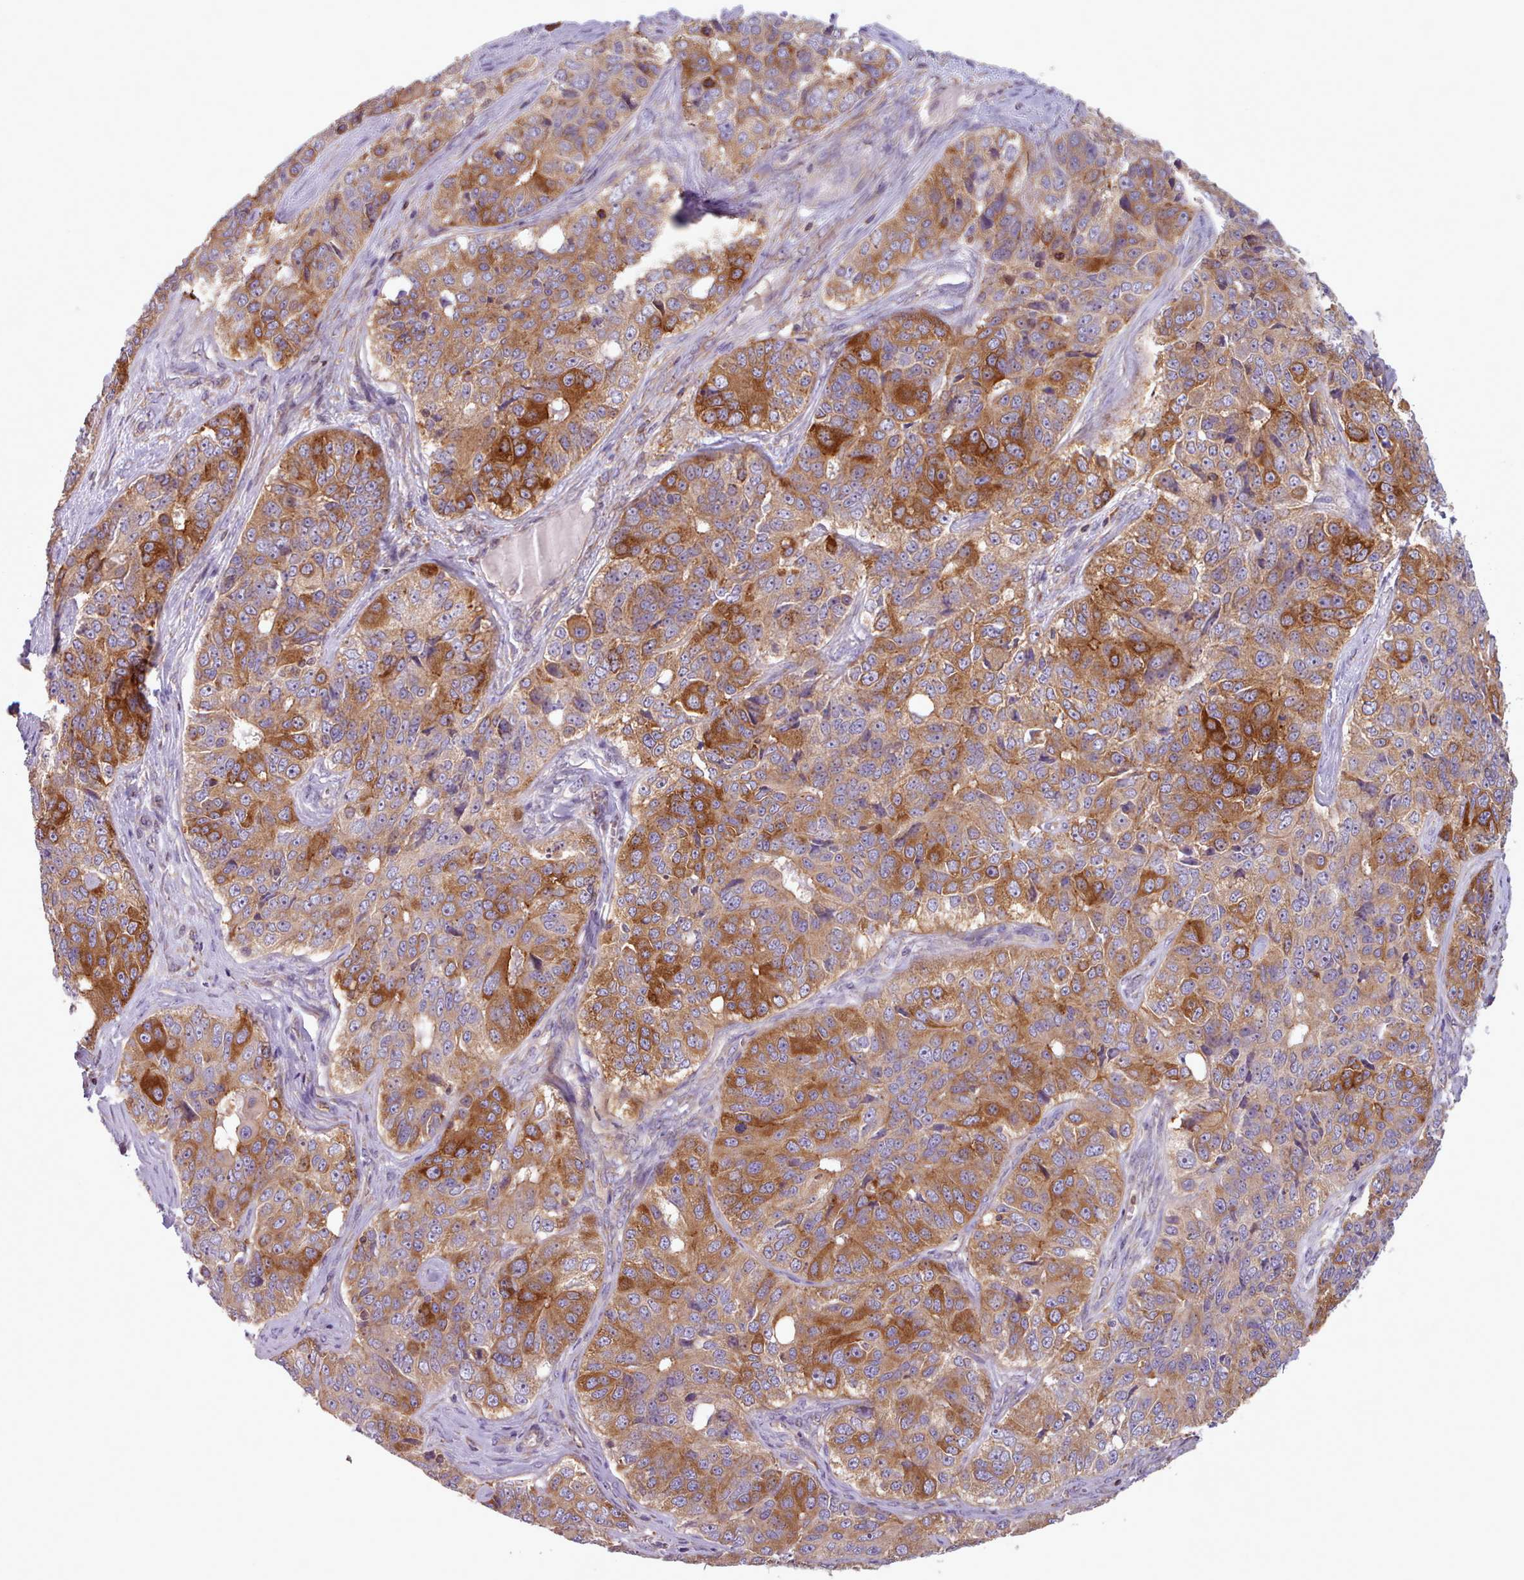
{"staining": {"intensity": "moderate", "quantity": ">75%", "location": "cytoplasmic/membranous"}, "tissue": "ovarian cancer", "cell_type": "Tumor cells", "image_type": "cancer", "snomed": [{"axis": "morphology", "description": "Carcinoma, endometroid"}, {"axis": "topography", "description": "Ovary"}], "caption": "A photomicrograph showing moderate cytoplasmic/membranous staining in about >75% of tumor cells in ovarian endometroid carcinoma, as visualized by brown immunohistochemical staining.", "gene": "CRYBG1", "patient": {"sex": "female", "age": 51}}